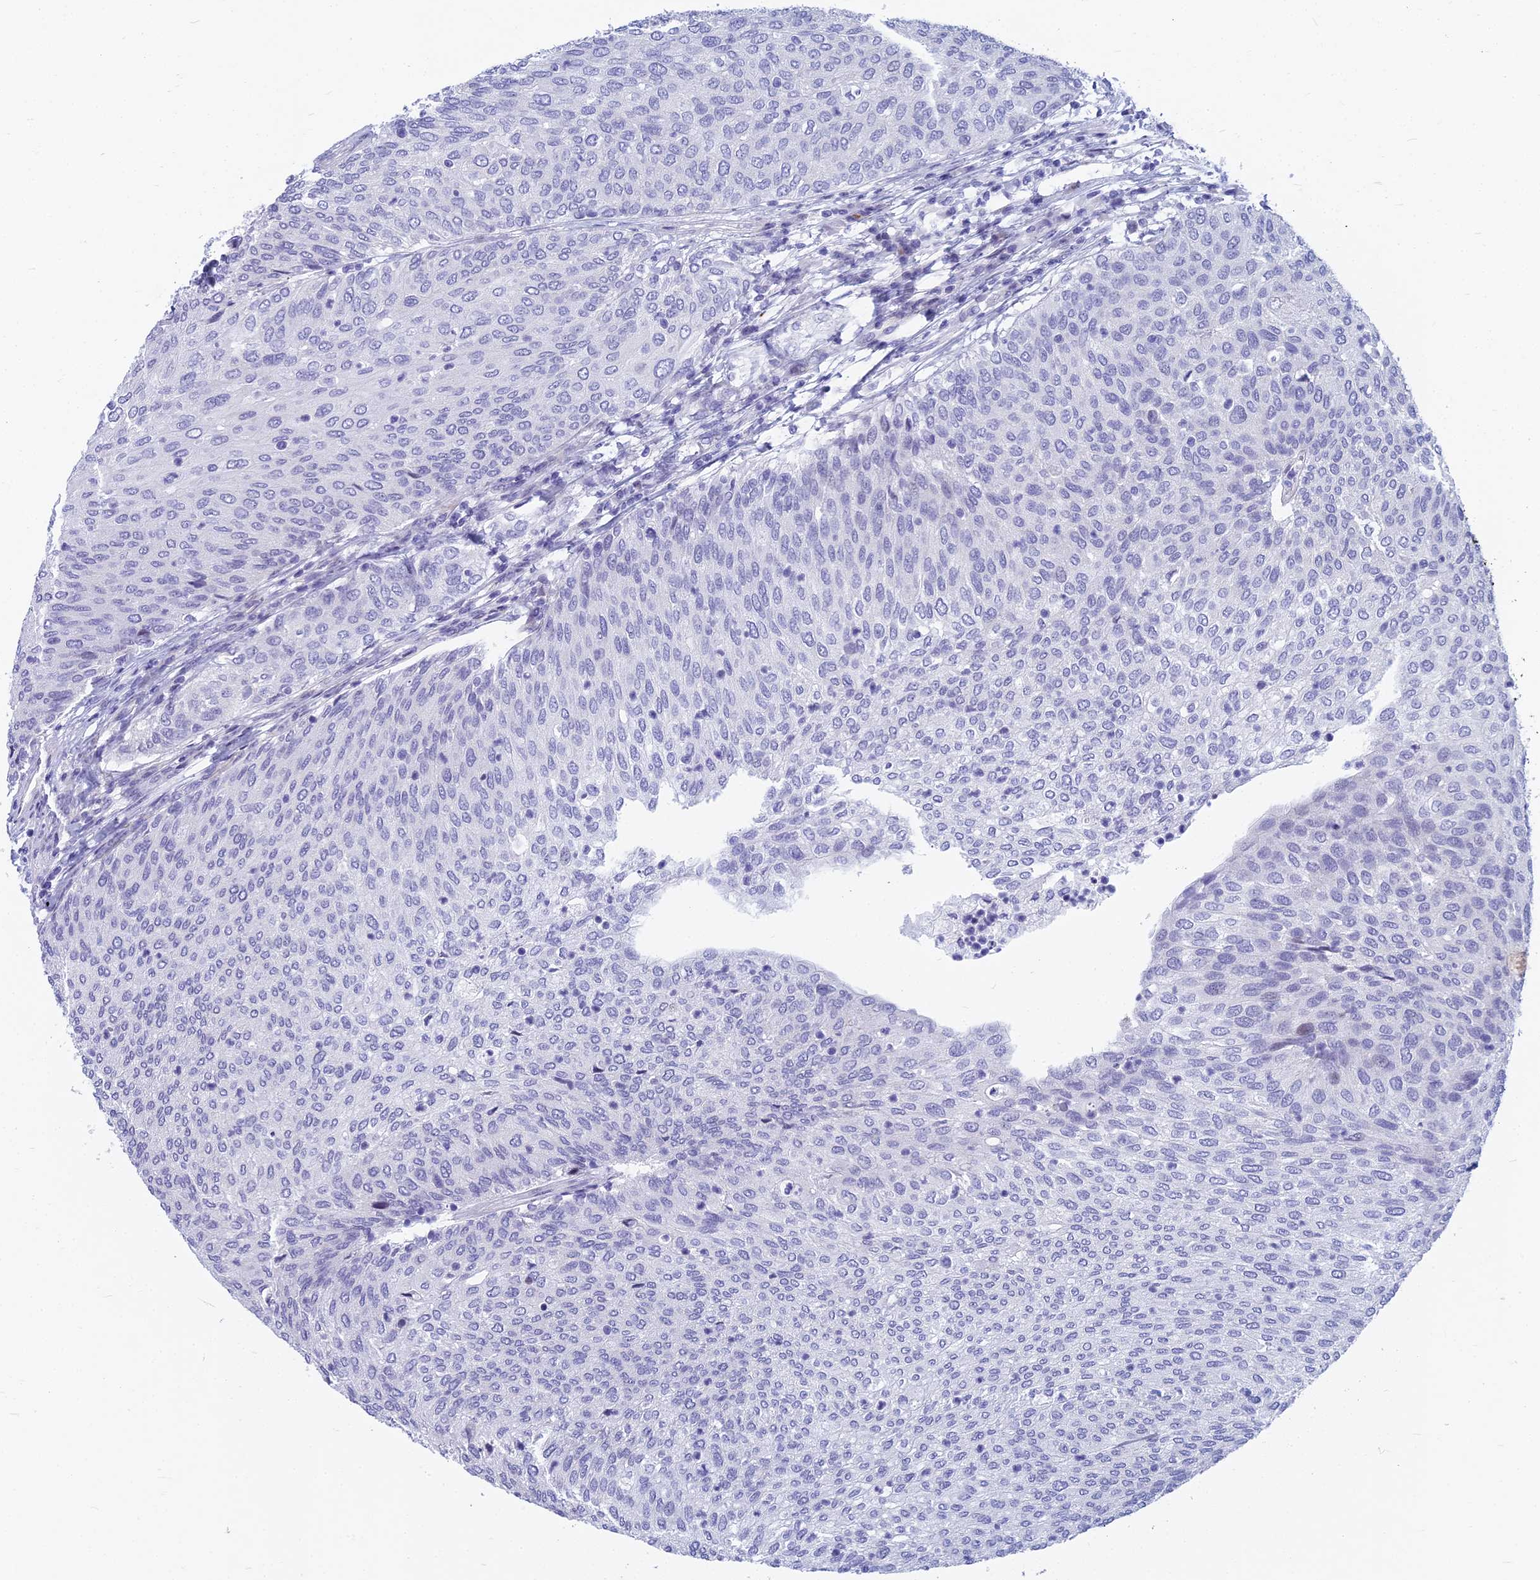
{"staining": {"intensity": "negative", "quantity": "none", "location": "none"}, "tissue": "urothelial cancer", "cell_type": "Tumor cells", "image_type": "cancer", "snomed": [{"axis": "morphology", "description": "Urothelial carcinoma, Low grade"}, {"axis": "topography", "description": "Urinary bladder"}], "caption": "A micrograph of human urothelial carcinoma (low-grade) is negative for staining in tumor cells. Brightfield microscopy of IHC stained with DAB (3,3'-diaminobenzidine) (brown) and hematoxylin (blue), captured at high magnification.", "gene": "MYBPC2", "patient": {"sex": "female", "age": 79}}